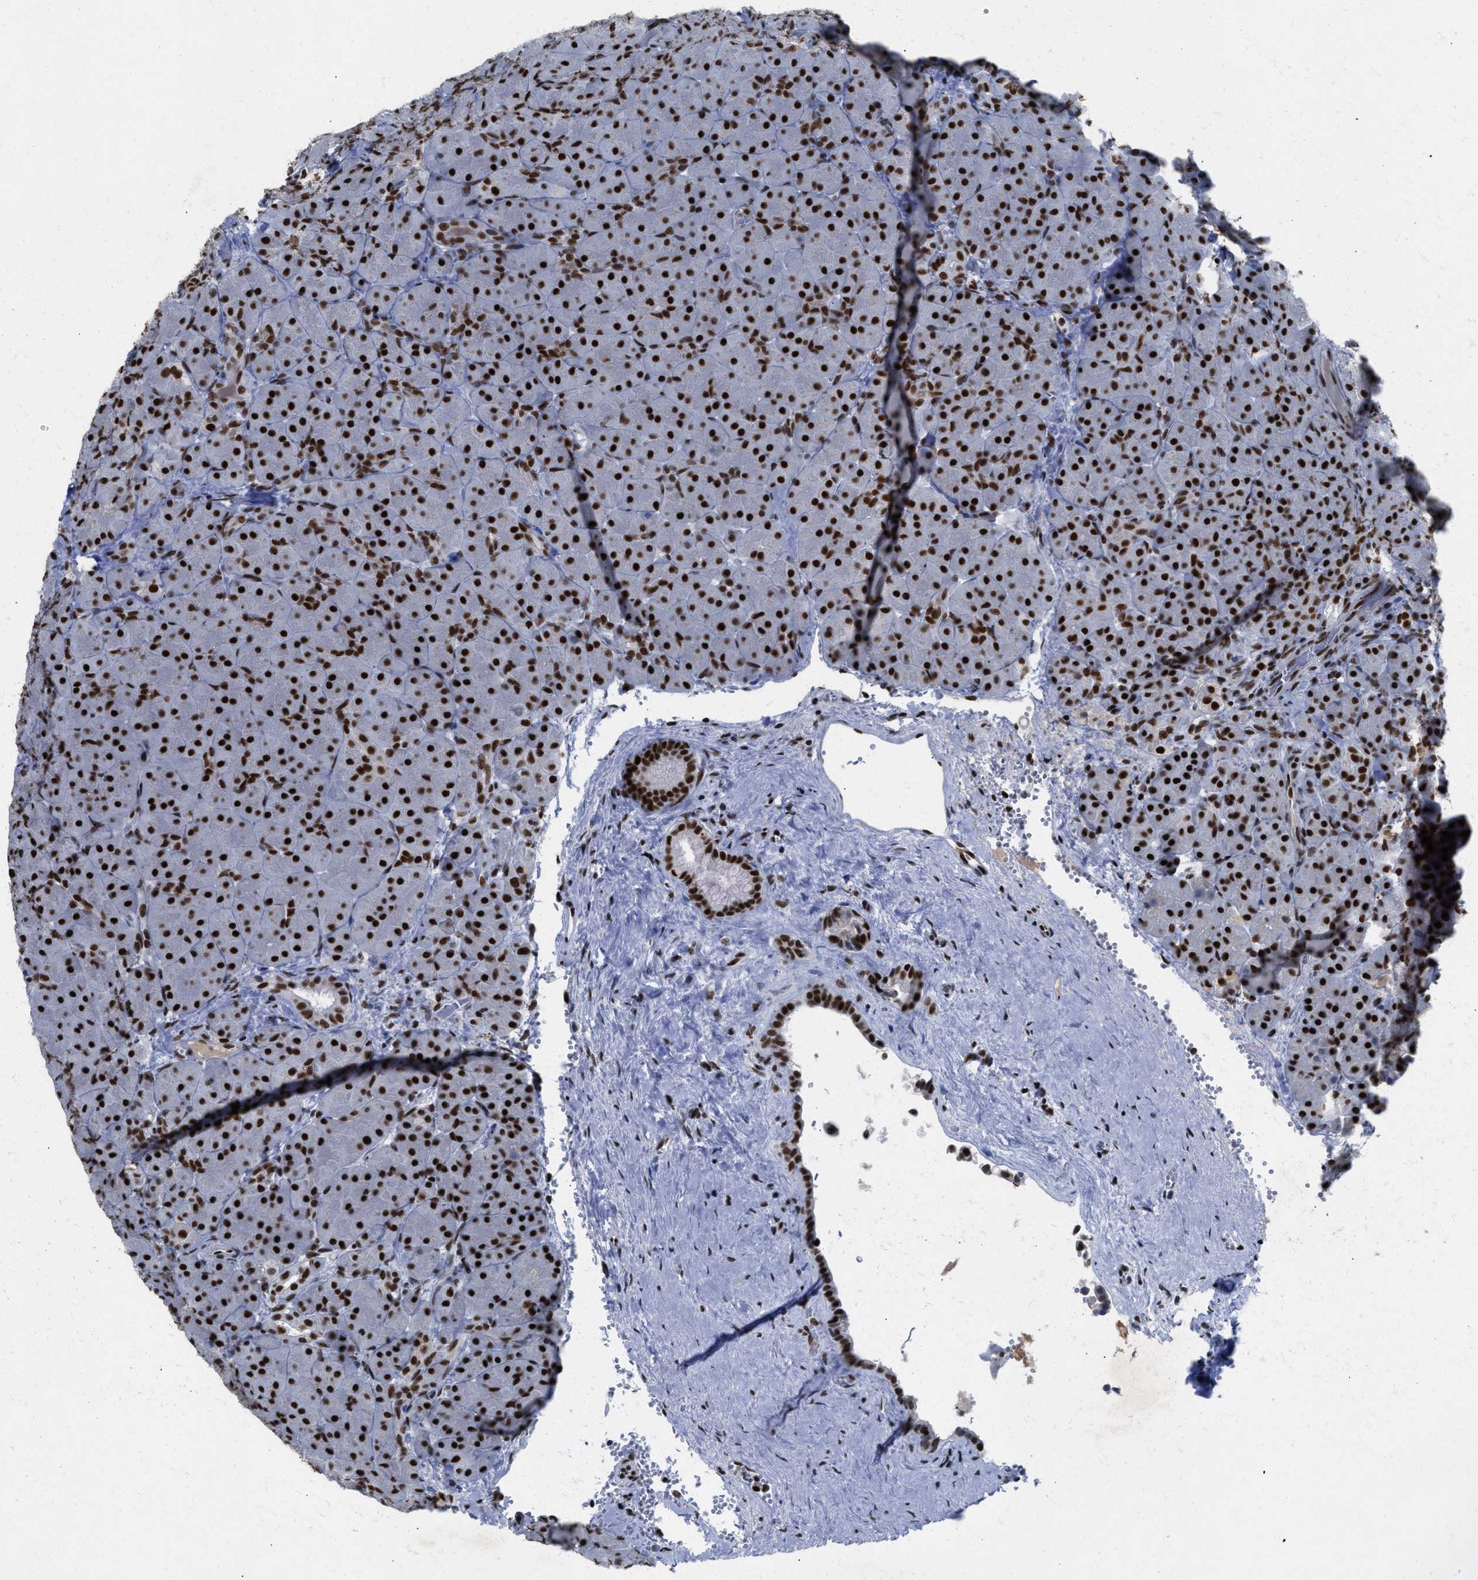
{"staining": {"intensity": "strong", "quantity": ">75%", "location": "nuclear"}, "tissue": "pancreas", "cell_type": "Exocrine glandular cells", "image_type": "normal", "snomed": [{"axis": "morphology", "description": "Normal tissue, NOS"}, {"axis": "topography", "description": "Pancreas"}], "caption": "The immunohistochemical stain shows strong nuclear expression in exocrine glandular cells of benign pancreas.", "gene": "SCAF4", "patient": {"sex": "male", "age": 66}}